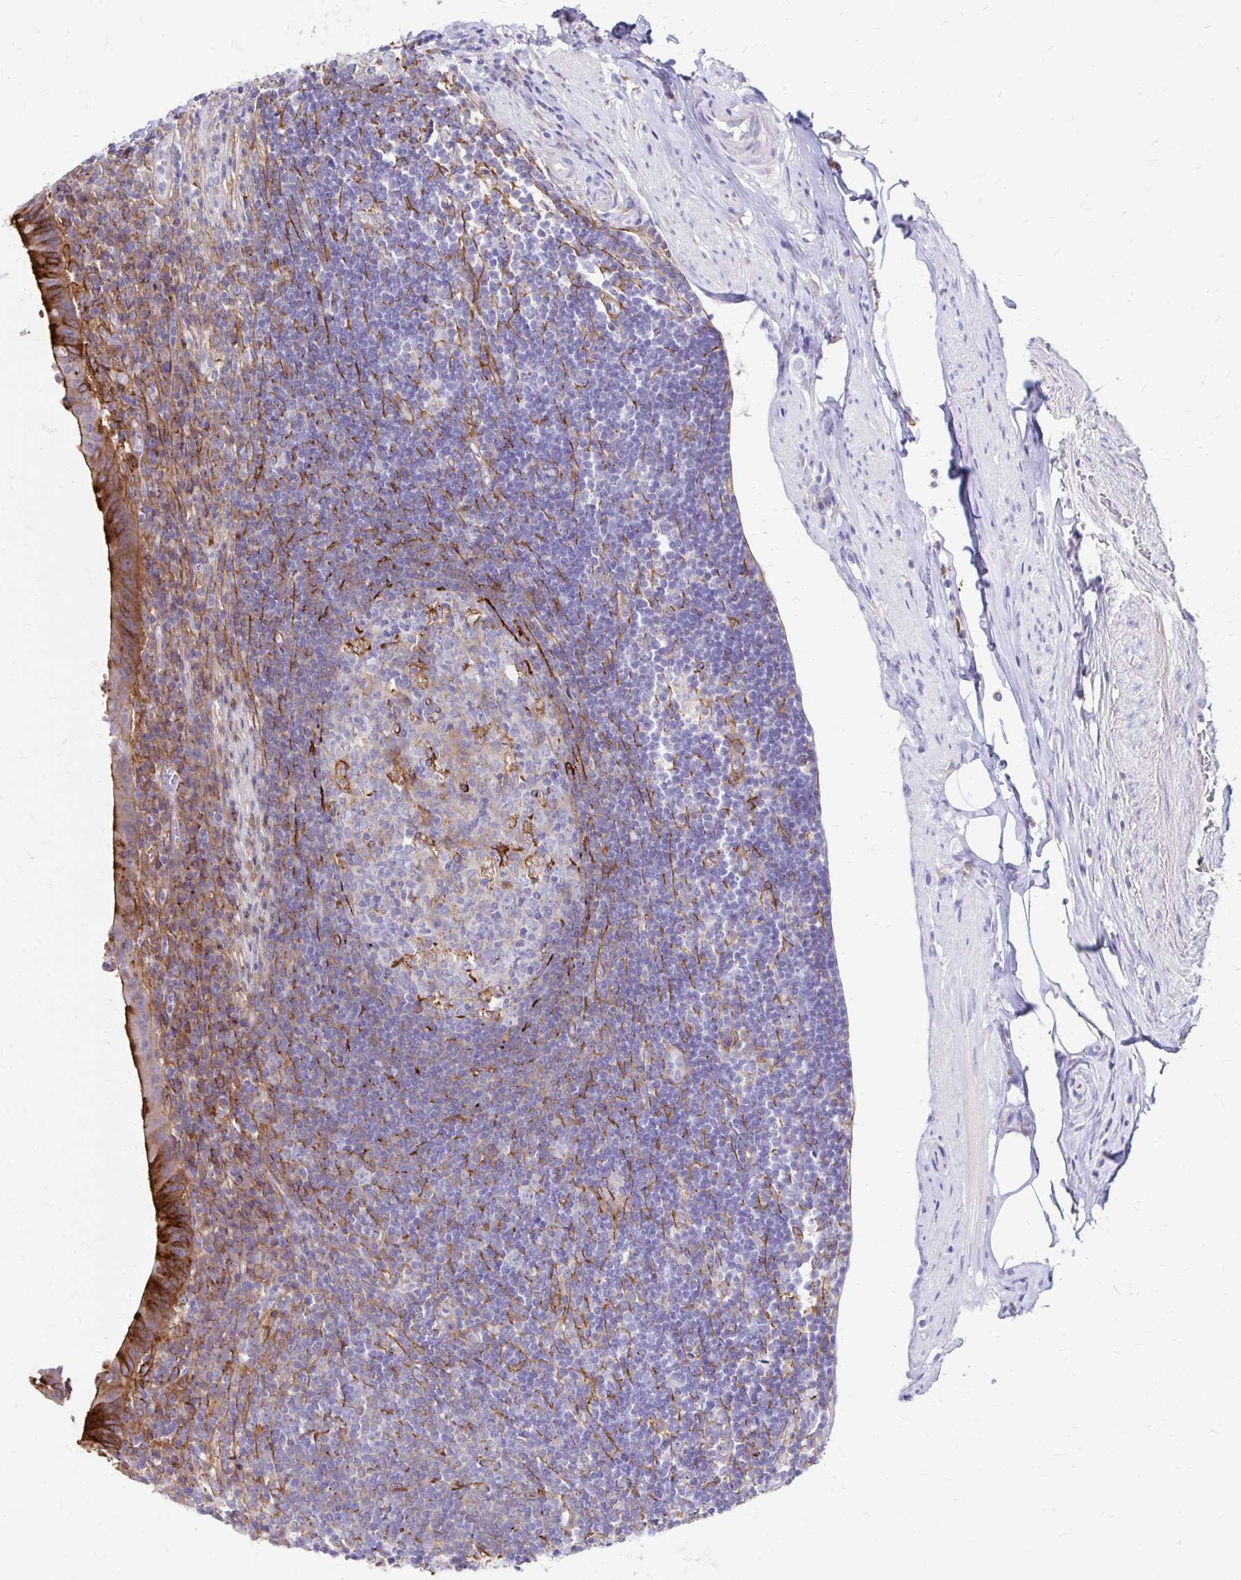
{"staining": {"intensity": "strong", "quantity": ">75%", "location": "cytoplasmic/membranous"}, "tissue": "appendix", "cell_type": "Glandular cells", "image_type": "normal", "snomed": [{"axis": "morphology", "description": "Normal tissue, NOS"}, {"axis": "topography", "description": "Appendix"}], "caption": "IHC staining of unremarkable appendix, which exhibits high levels of strong cytoplasmic/membranous expression in about >75% of glandular cells indicating strong cytoplasmic/membranous protein positivity. The staining was performed using DAB (brown) for protein detection and nuclei were counterstained in hematoxylin (blue).", "gene": "TNS3", "patient": {"sex": "female", "age": 56}}